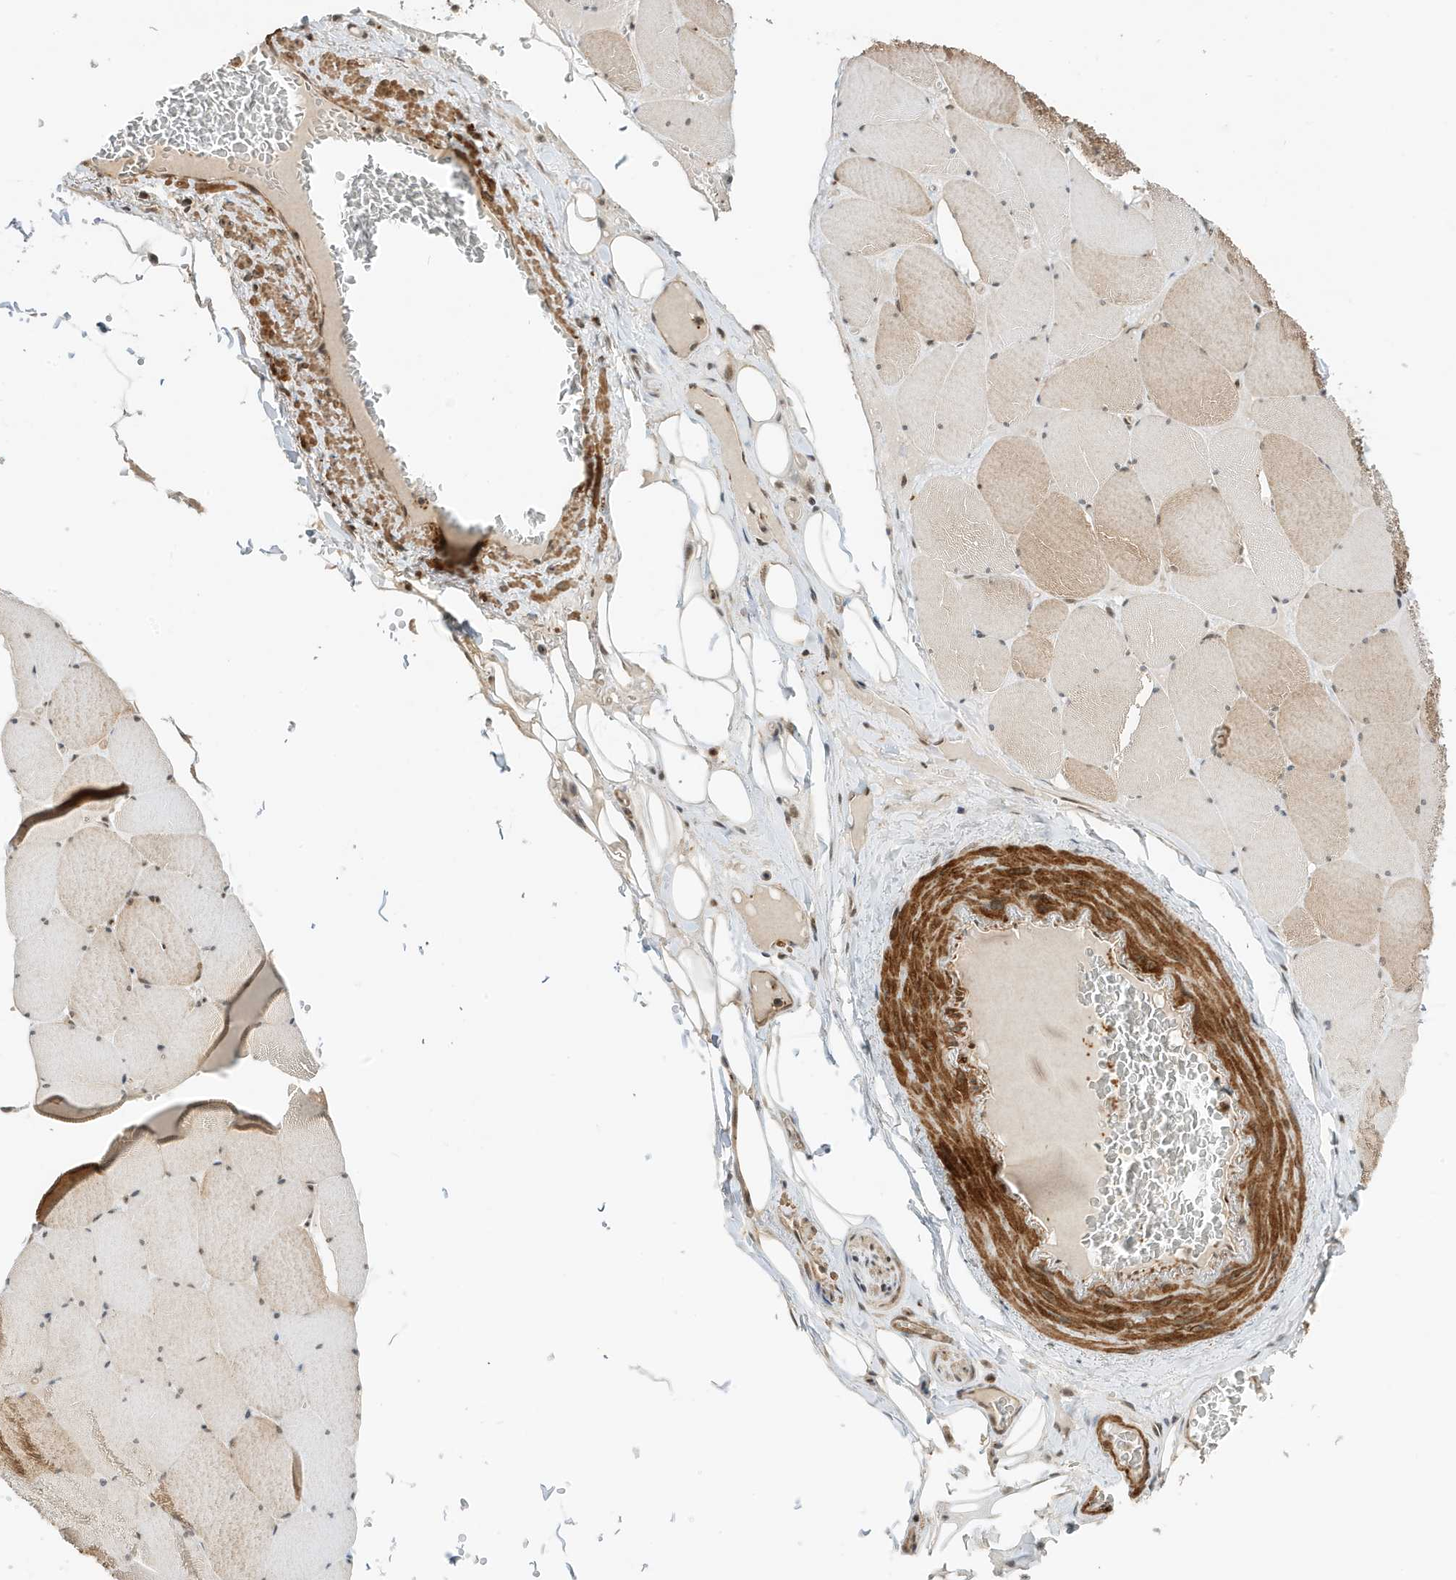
{"staining": {"intensity": "moderate", "quantity": "25%-75%", "location": "cytoplasmic/membranous"}, "tissue": "skeletal muscle", "cell_type": "Myocytes", "image_type": "normal", "snomed": [{"axis": "morphology", "description": "Normal tissue, NOS"}, {"axis": "topography", "description": "Skeletal muscle"}, {"axis": "topography", "description": "Head-Neck"}], "caption": "High-magnification brightfield microscopy of normal skeletal muscle stained with DAB (3,3'-diaminobenzidine) (brown) and counterstained with hematoxylin (blue). myocytes exhibit moderate cytoplasmic/membranous positivity is present in approximately25%-75% of cells.", "gene": "MAST3", "patient": {"sex": "male", "age": 66}}